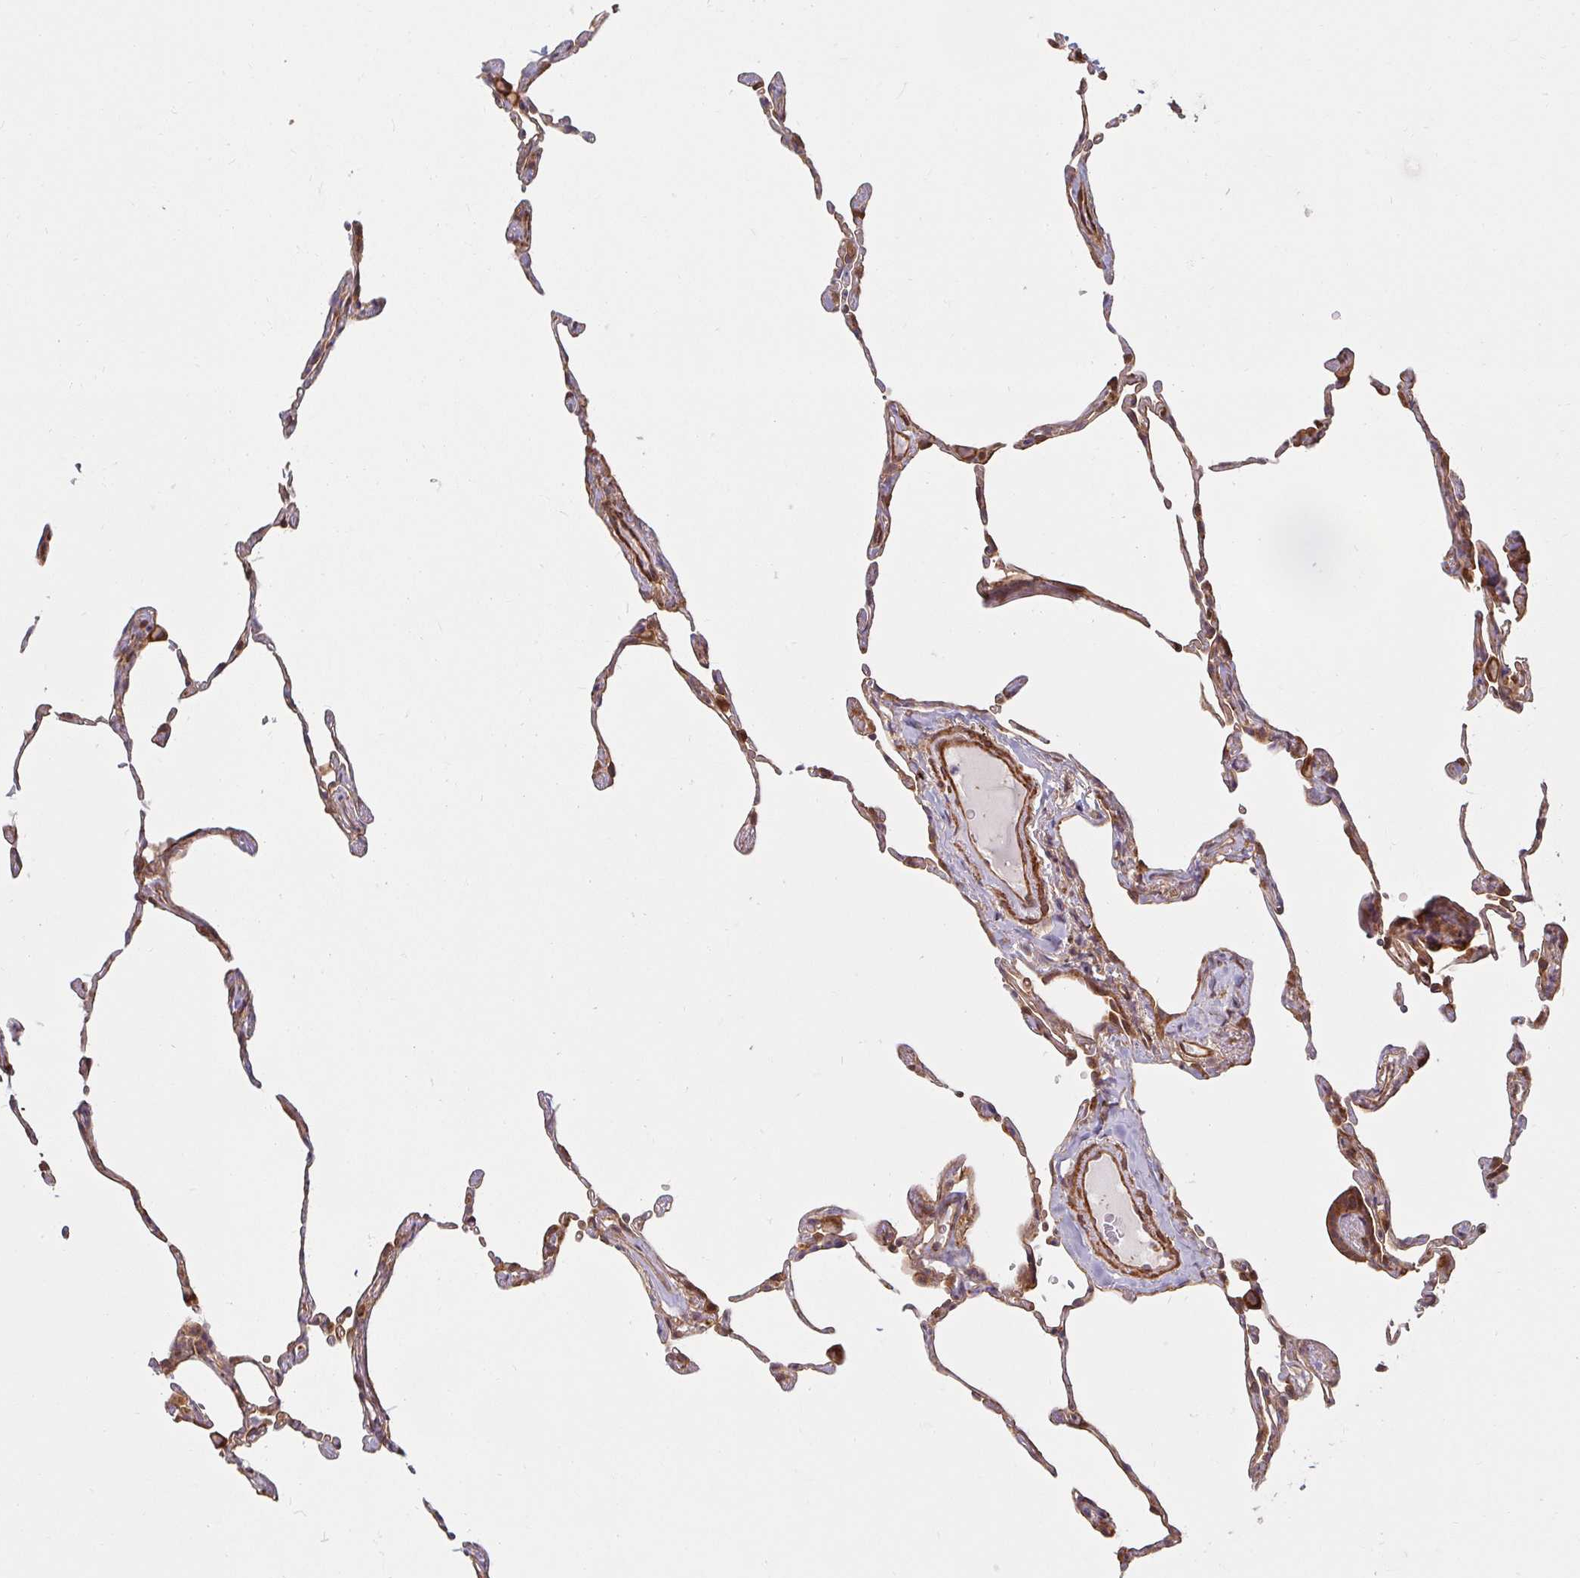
{"staining": {"intensity": "moderate", "quantity": ">75%", "location": "cytoplasmic/membranous"}, "tissue": "lung", "cell_type": "Alveolar cells", "image_type": "normal", "snomed": [{"axis": "morphology", "description": "Normal tissue, NOS"}, {"axis": "topography", "description": "Lung"}], "caption": "DAB immunohistochemical staining of normal lung displays moderate cytoplasmic/membranous protein expression in approximately >75% of alveolar cells.", "gene": "BTF3", "patient": {"sex": "female", "age": 57}}